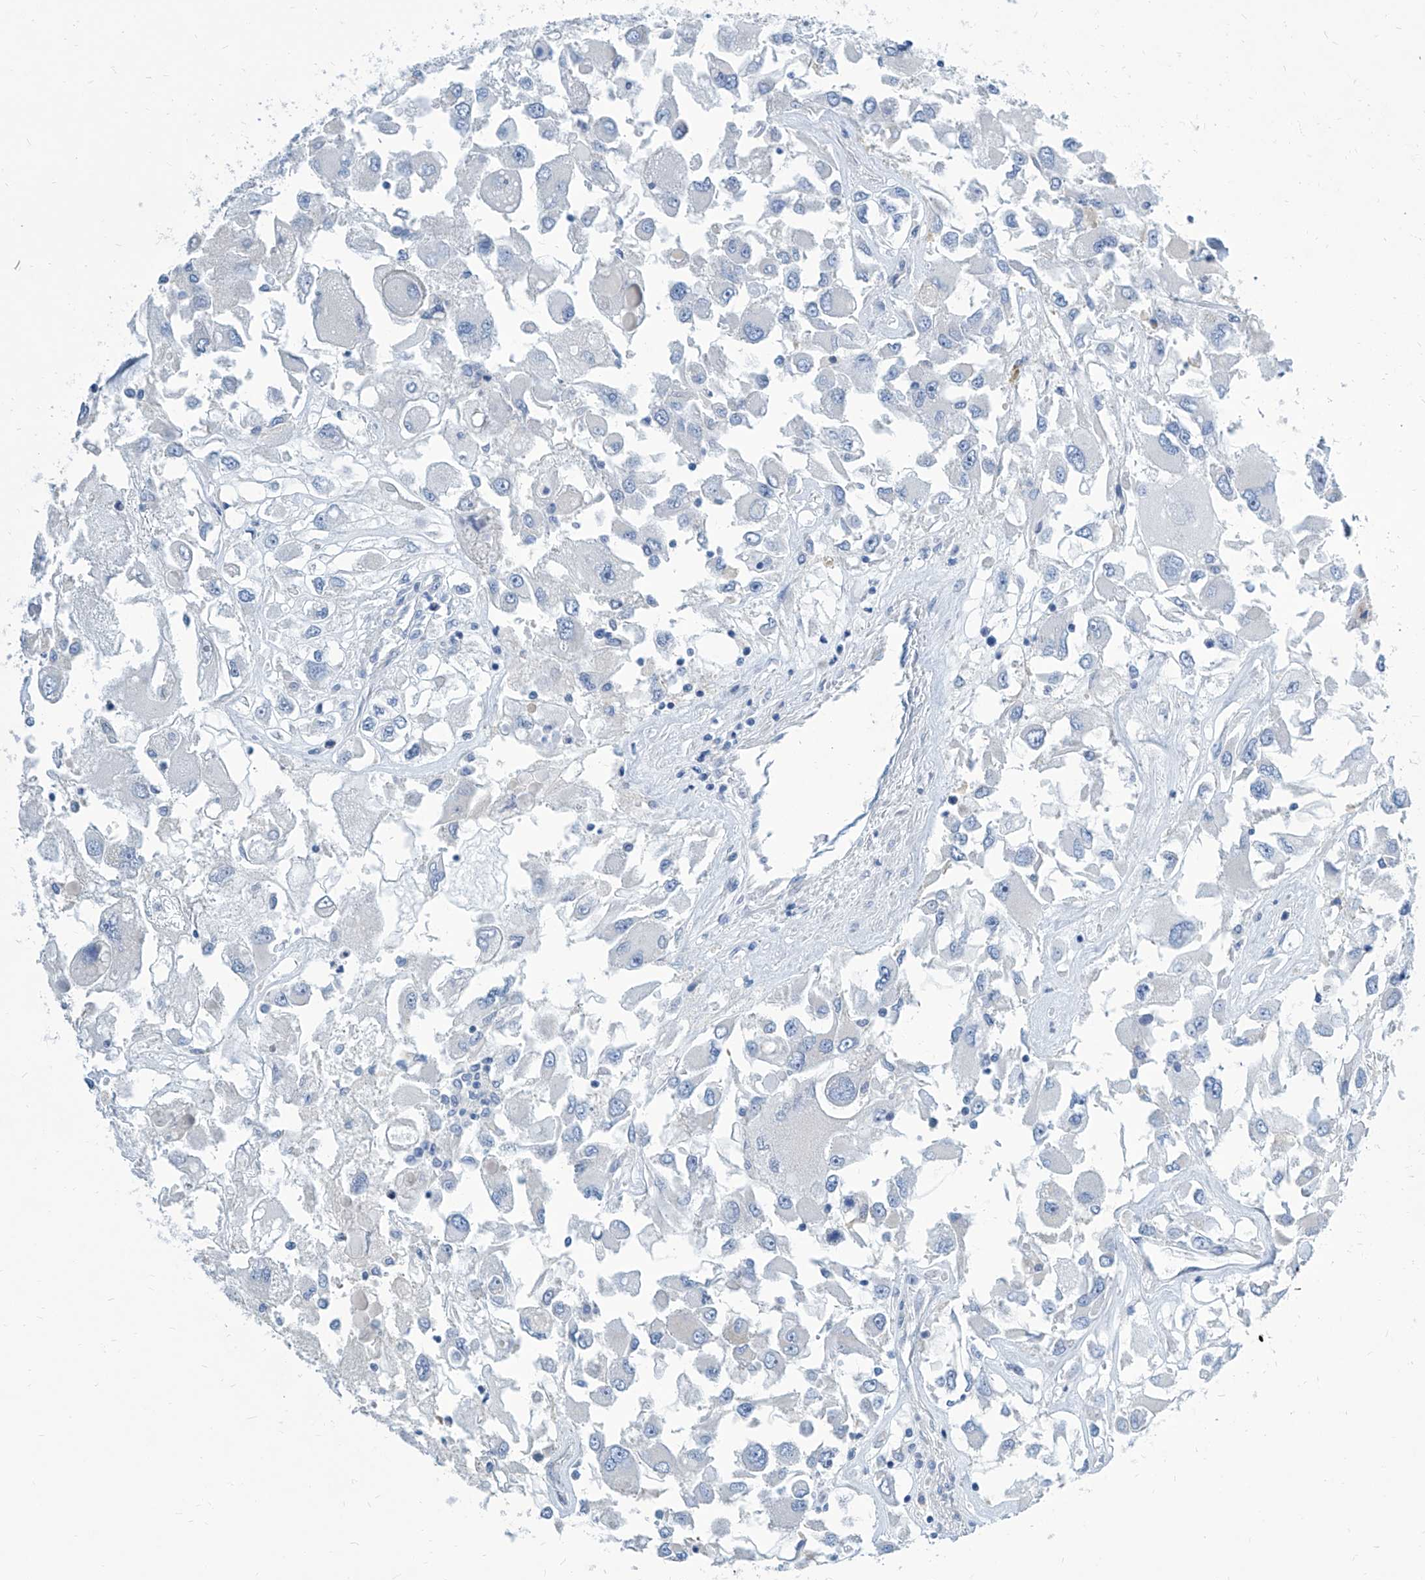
{"staining": {"intensity": "negative", "quantity": "none", "location": "none"}, "tissue": "renal cancer", "cell_type": "Tumor cells", "image_type": "cancer", "snomed": [{"axis": "morphology", "description": "Adenocarcinoma, NOS"}, {"axis": "topography", "description": "Kidney"}], "caption": "Human renal cancer stained for a protein using IHC shows no staining in tumor cells.", "gene": "ZNF519", "patient": {"sex": "female", "age": 52}}